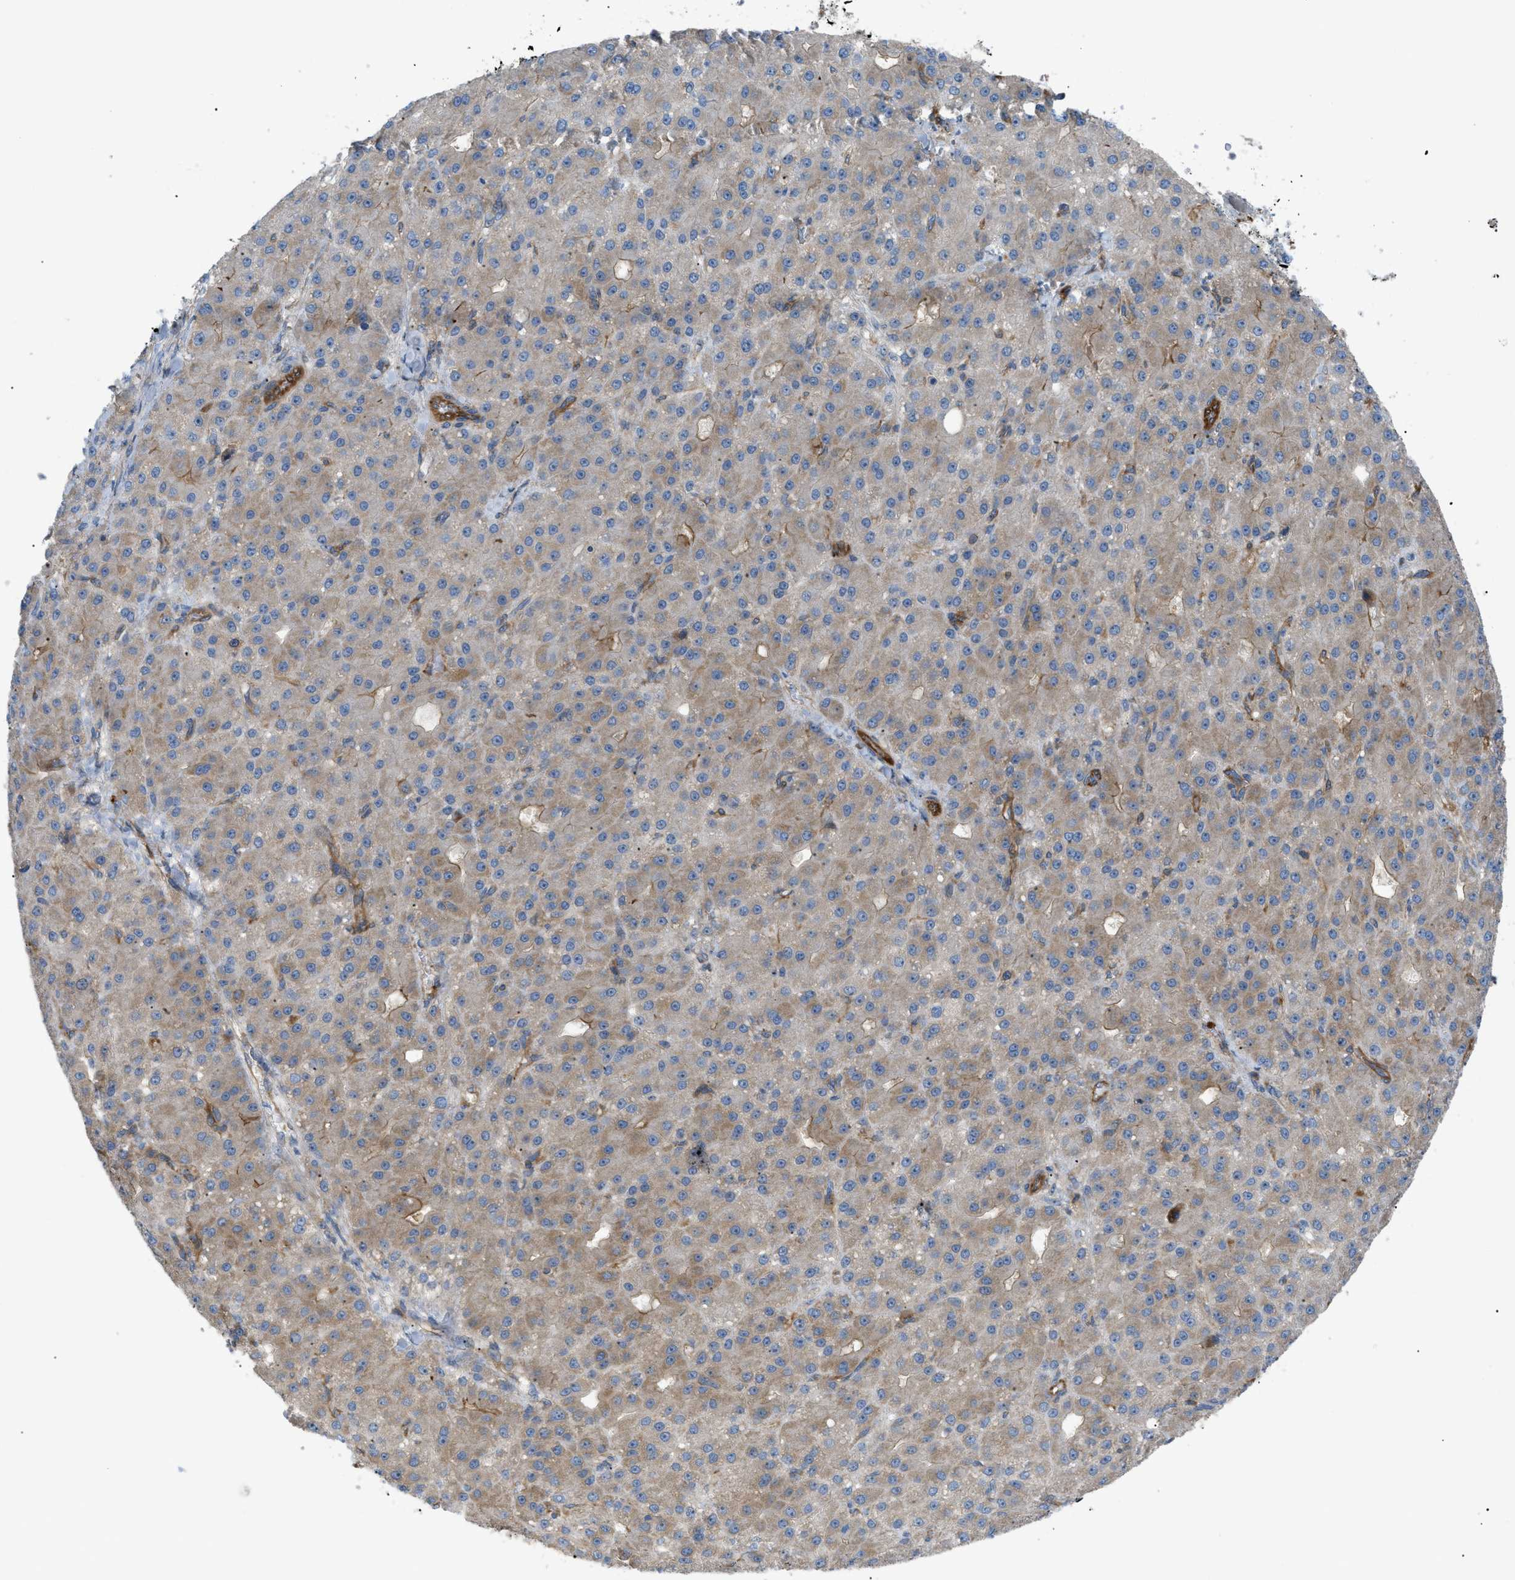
{"staining": {"intensity": "weak", "quantity": ">75%", "location": "cytoplasmic/membranous"}, "tissue": "liver cancer", "cell_type": "Tumor cells", "image_type": "cancer", "snomed": [{"axis": "morphology", "description": "Carcinoma, Hepatocellular, NOS"}, {"axis": "topography", "description": "Liver"}], "caption": "IHC (DAB (3,3'-diaminobenzidine)) staining of hepatocellular carcinoma (liver) demonstrates weak cytoplasmic/membranous protein positivity in approximately >75% of tumor cells.", "gene": "ATP2A3", "patient": {"sex": "male", "age": 67}}